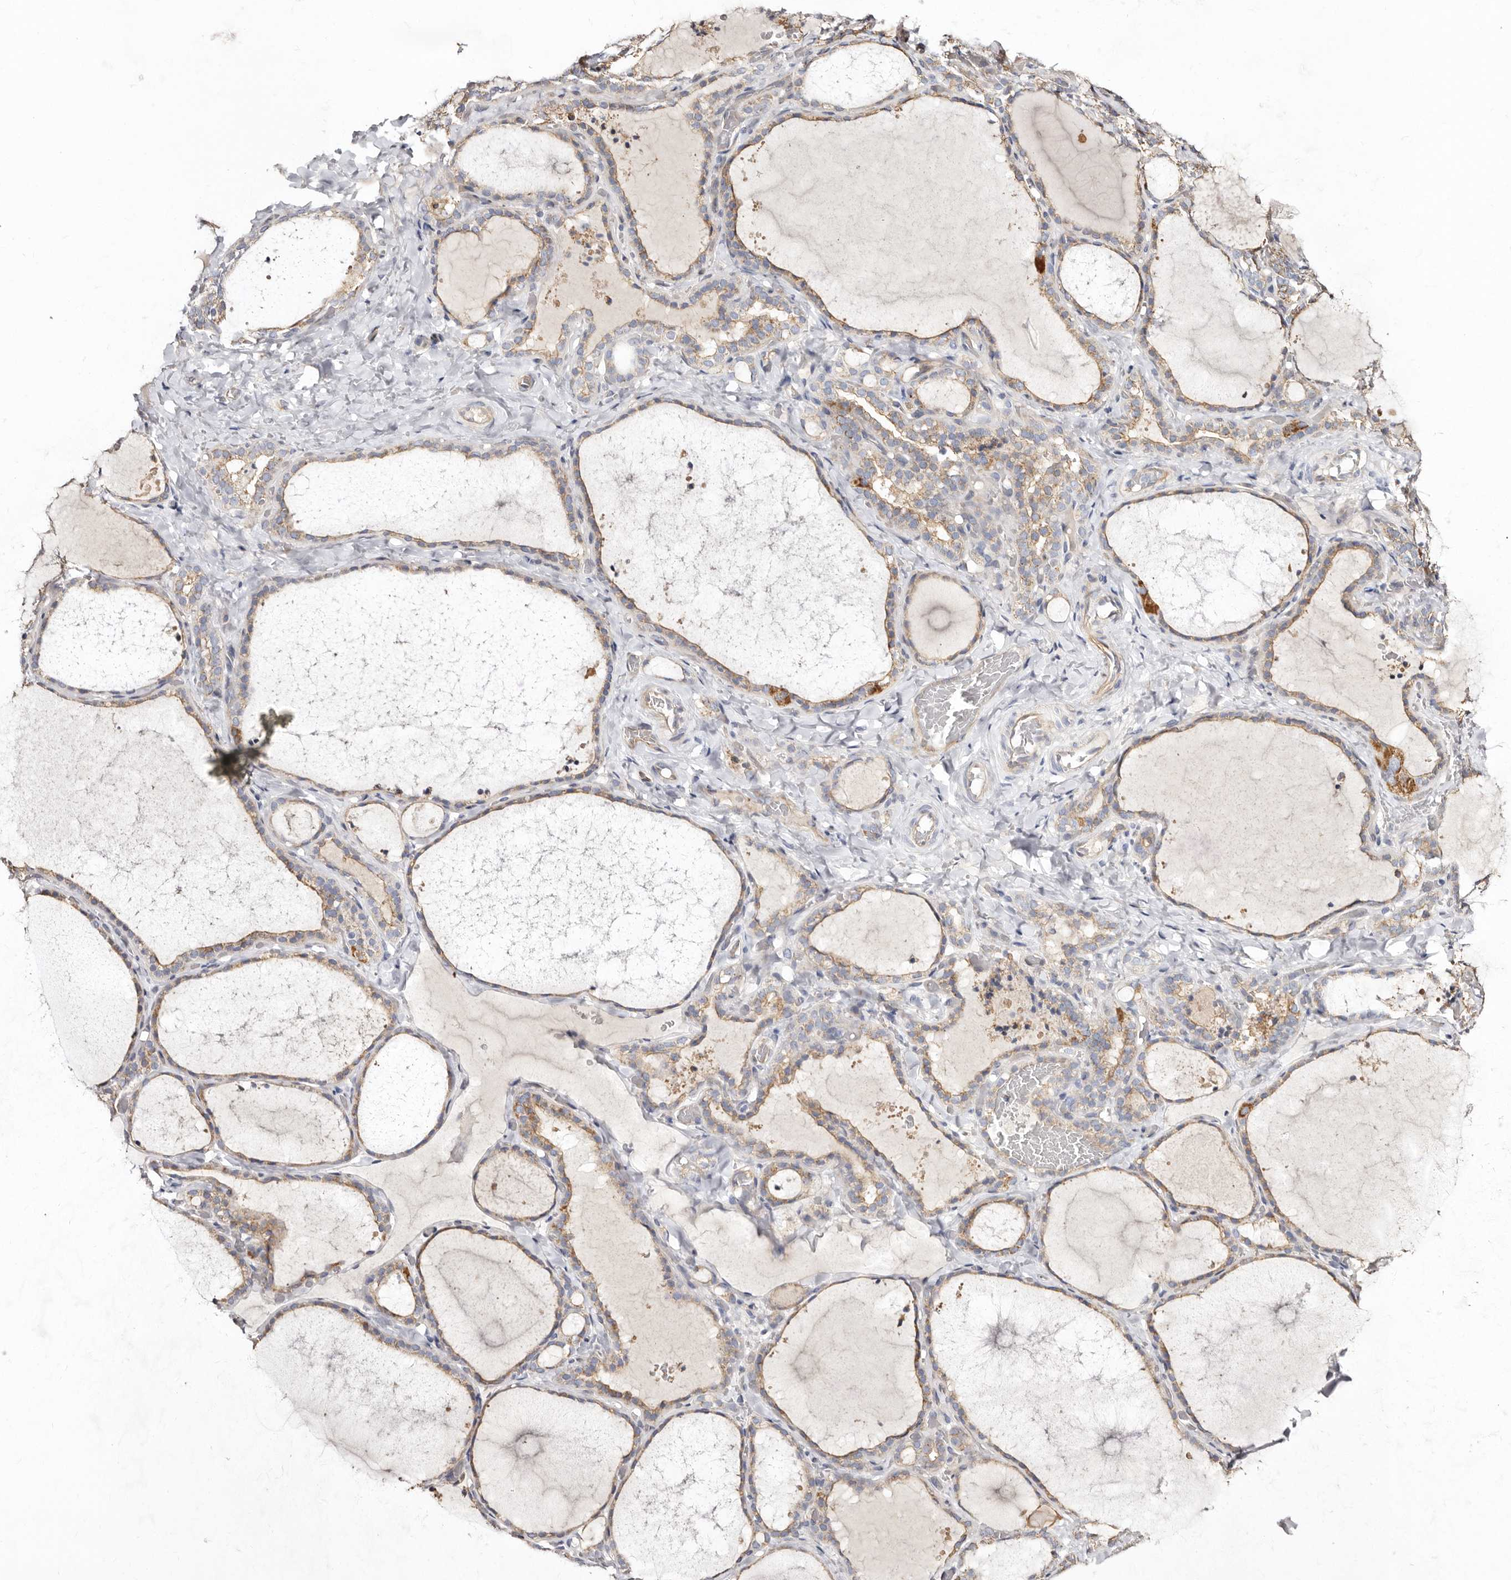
{"staining": {"intensity": "moderate", "quantity": ">75%", "location": "cytoplasmic/membranous"}, "tissue": "thyroid gland", "cell_type": "Glandular cells", "image_type": "normal", "snomed": [{"axis": "morphology", "description": "Normal tissue, NOS"}, {"axis": "topography", "description": "Thyroid gland"}], "caption": "Thyroid gland stained for a protein exhibits moderate cytoplasmic/membranous positivity in glandular cells. The protein of interest is stained brown, and the nuclei are stained in blue (DAB IHC with brightfield microscopy, high magnification).", "gene": "BAIAP2L1", "patient": {"sex": "female", "age": 22}}